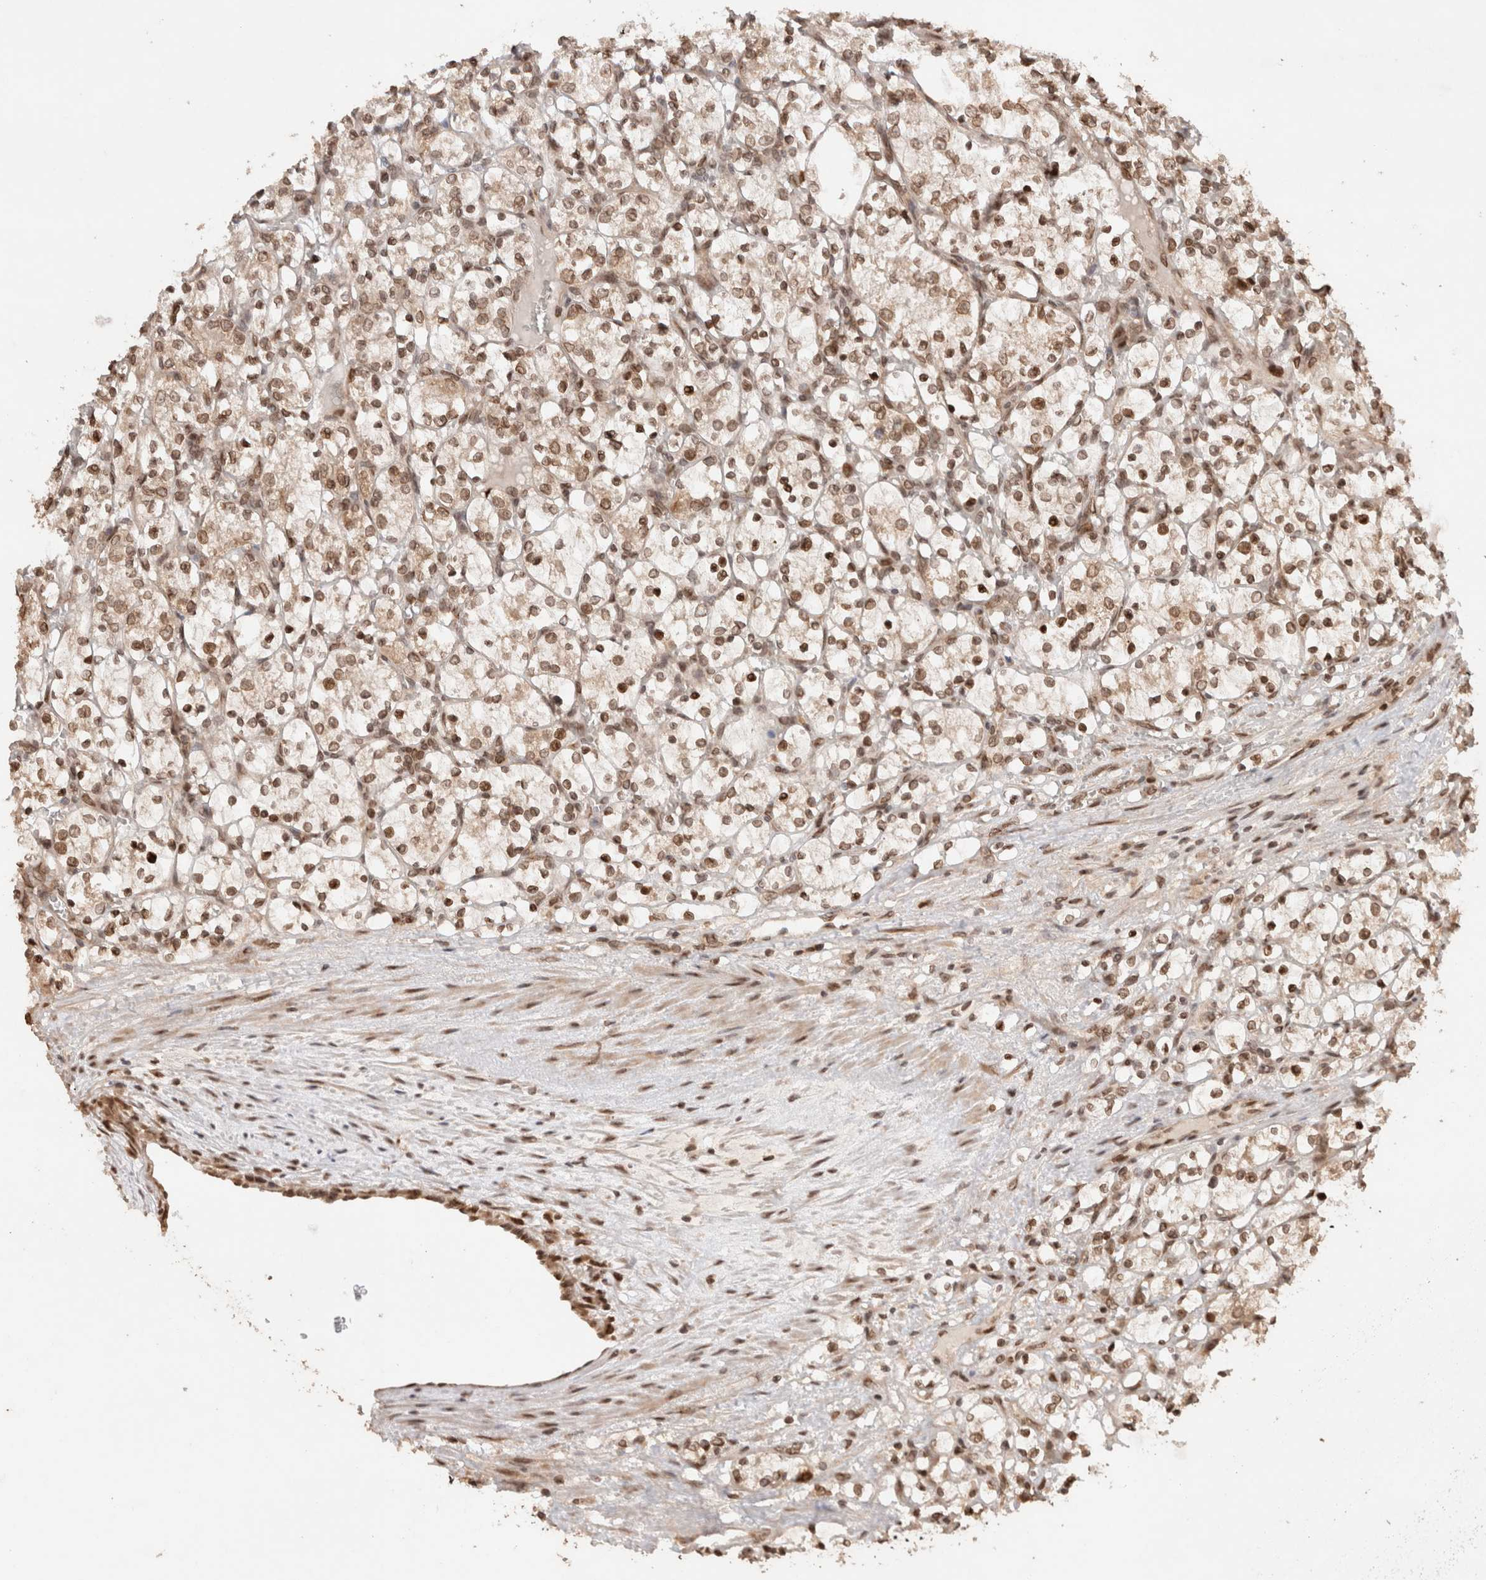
{"staining": {"intensity": "moderate", "quantity": ">75%", "location": "nuclear"}, "tissue": "renal cancer", "cell_type": "Tumor cells", "image_type": "cancer", "snomed": [{"axis": "morphology", "description": "Adenocarcinoma, NOS"}, {"axis": "topography", "description": "Kidney"}], "caption": "Protein analysis of renal adenocarcinoma tissue demonstrates moderate nuclear staining in approximately >75% of tumor cells.", "gene": "TPR", "patient": {"sex": "female", "age": 69}}